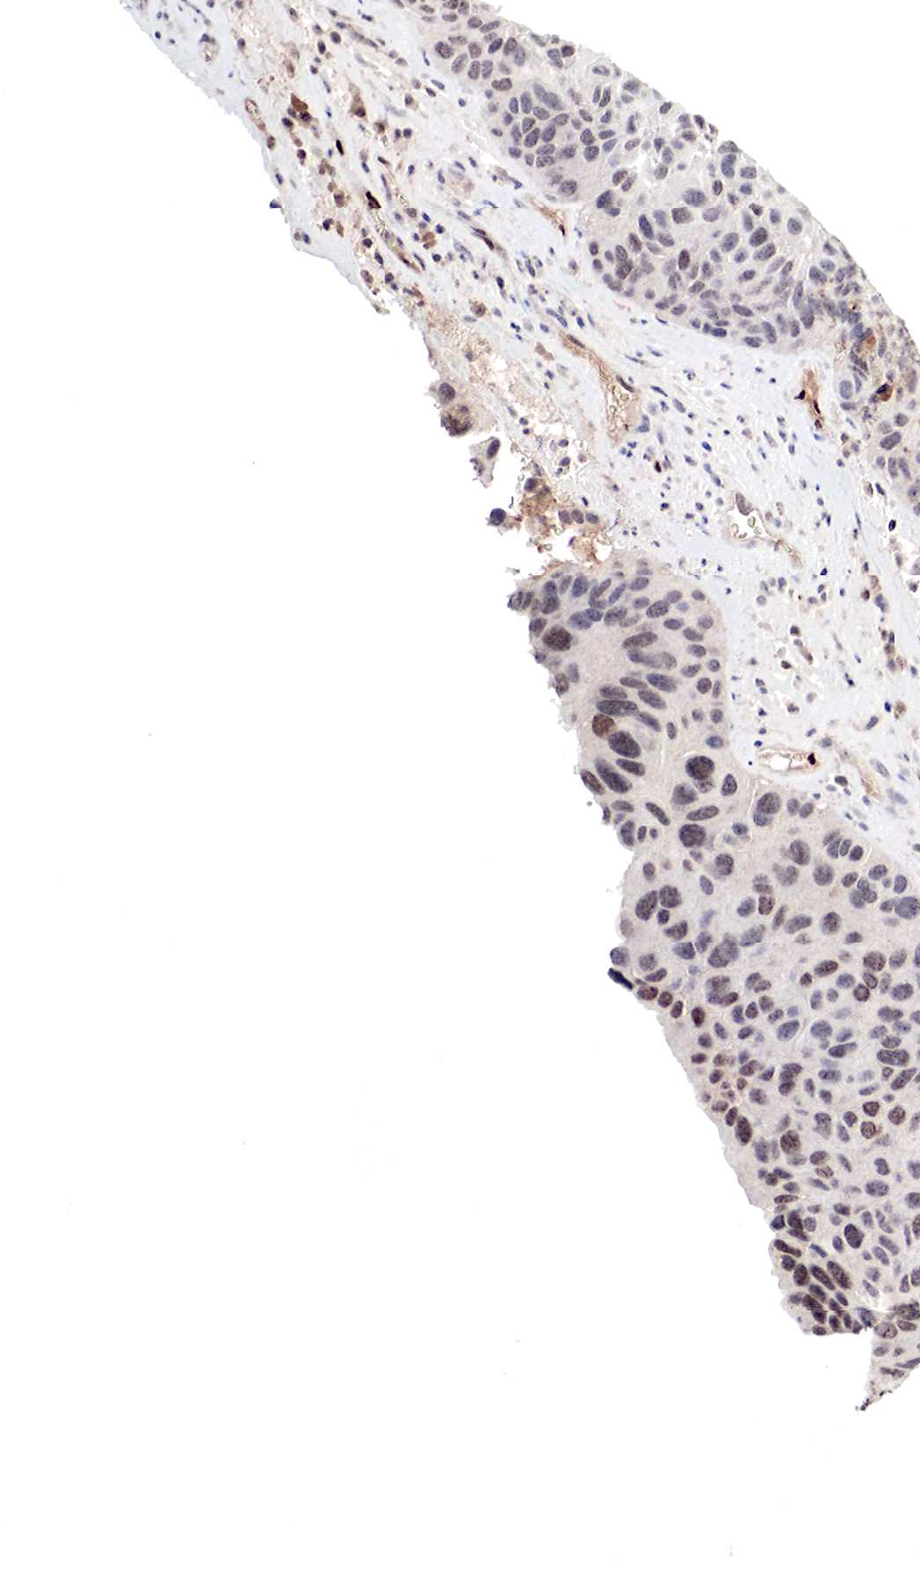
{"staining": {"intensity": "negative", "quantity": "none", "location": "none"}, "tissue": "urothelial cancer", "cell_type": "Tumor cells", "image_type": "cancer", "snomed": [{"axis": "morphology", "description": "Urothelial carcinoma, High grade"}, {"axis": "topography", "description": "Urinary bladder"}], "caption": "Histopathology image shows no protein expression in tumor cells of urothelial cancer tissue.", "gene": "DACH2", "patient": {"sex": "male", "age": 66}}